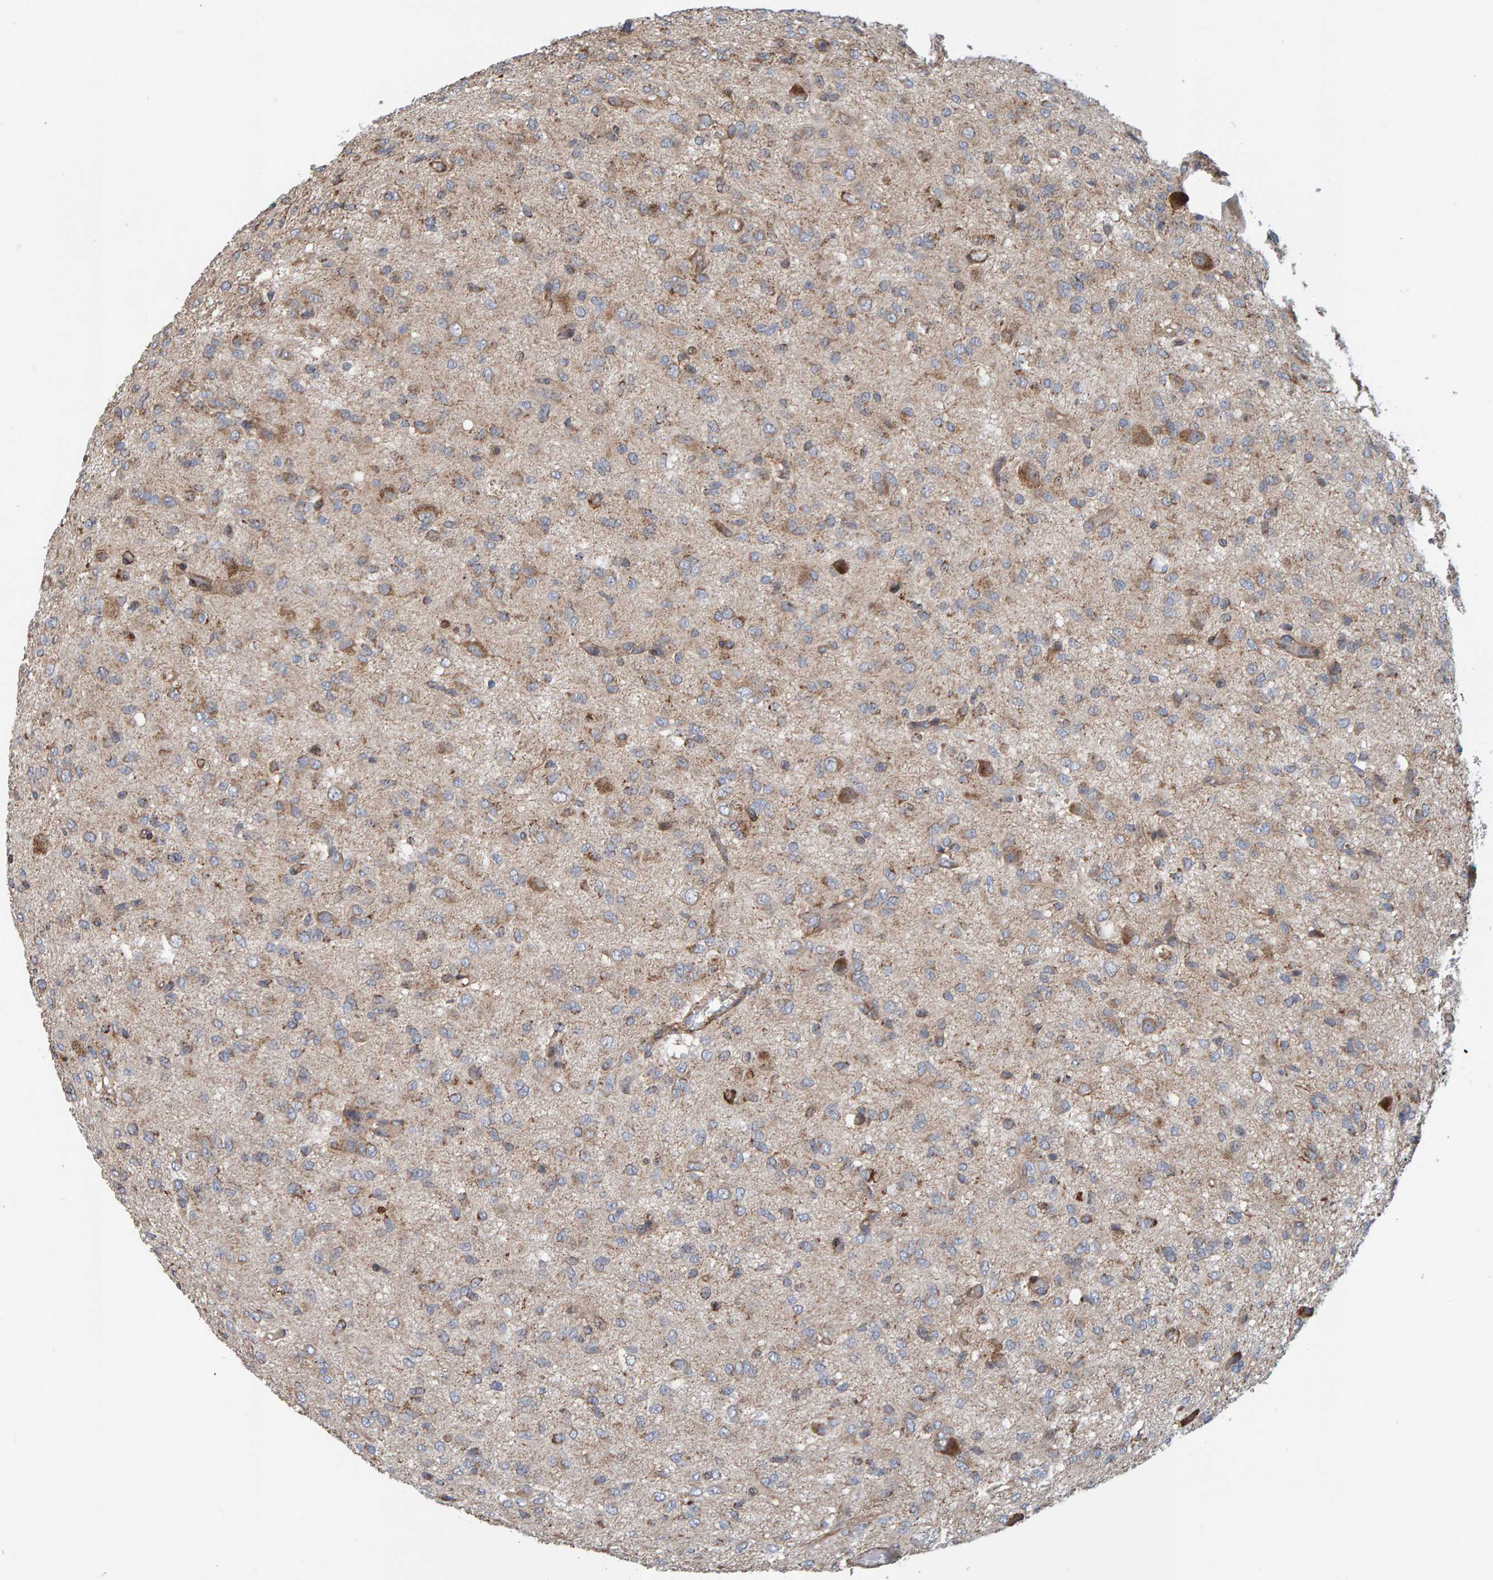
{"staining": {"intensity": "moderate", "quantity": "<25%", "location": "cytoplasmic/membranous"}, "tissue": "glioma", "cell_type": "Tumor cells", "image_type": "cancer", "snomed": [{"axis": "morphology", "description": "Glioma, malignant, High grade"}, {"axis": "topography", "description": "Brain"}], "caption": "Immunohistochemistry of high-grade glioma (malignant) reveals low levels of moderate cytoplasmic/membranous expression in about <25% of tumor cells. The protein of interest is shown in brown color, while the nuclei are stained blue.", "gene": "MRPL45", "patient": {"sex": "female", "age": 59}}